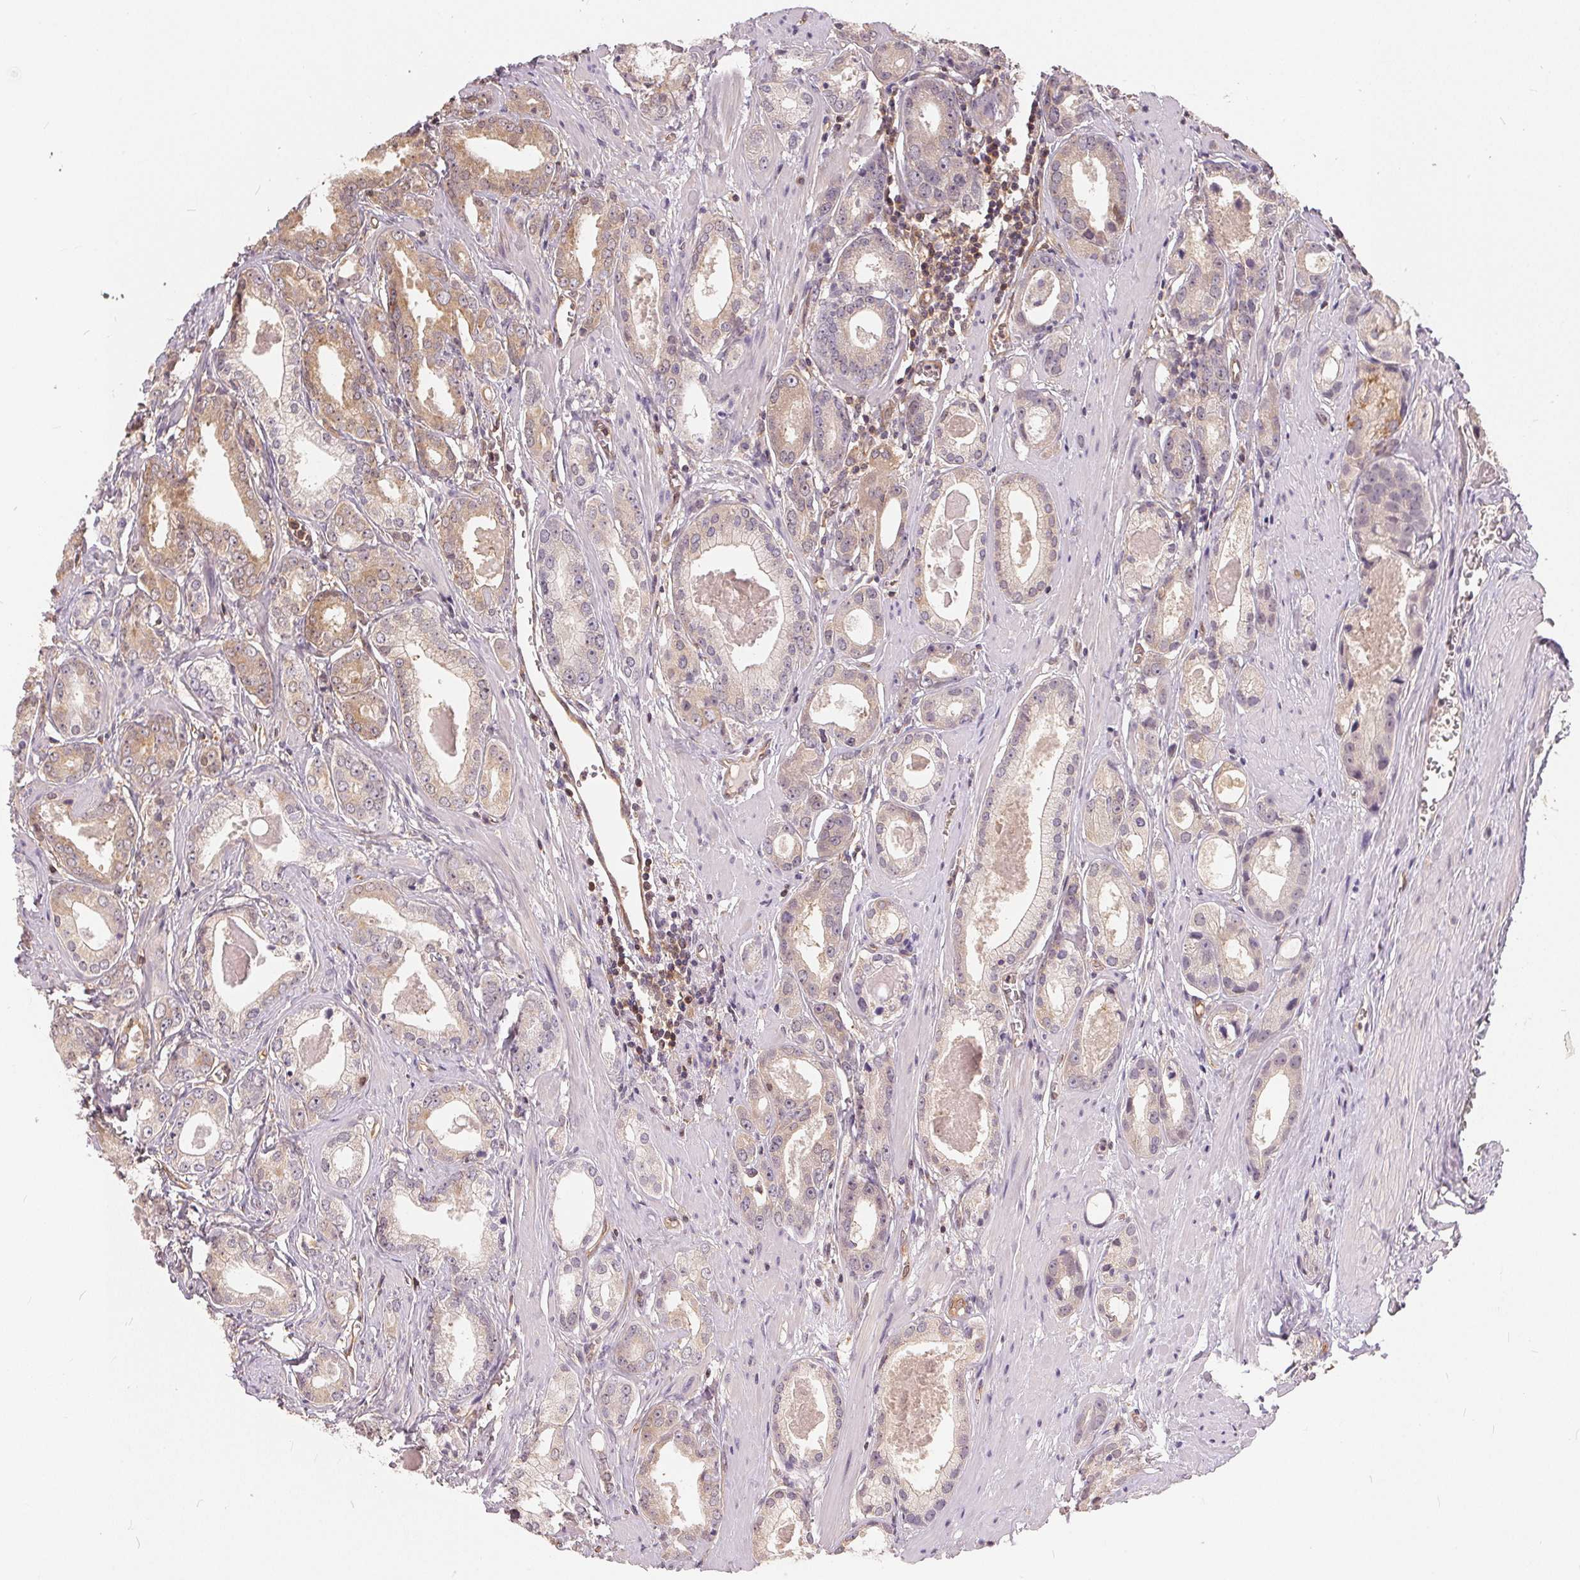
{"staining": {"intensity": "weak", "quantity": ">75%", "location": "cytoplasmic/membranous"}, "tissue": "prostate cancer", "cell_type": "Tumor cells", "image_type": "cancer", "snomed": [{"axis": "morphology", "description": "Adenocarcinoma, NOS"}, {"axis": "morphology", "description": "Adenocarcinoma, Low grade"}, {"axis": "topography", "description": "Prostate"}], "caption": "This is a micrograph of immunohistochemistry staining of prostate cancer, which shows weak positivity in the cytoplasmic/membranous of tumor cells.", "gene": "BLMH", "patient": {"sex": "male", "age": 64}}